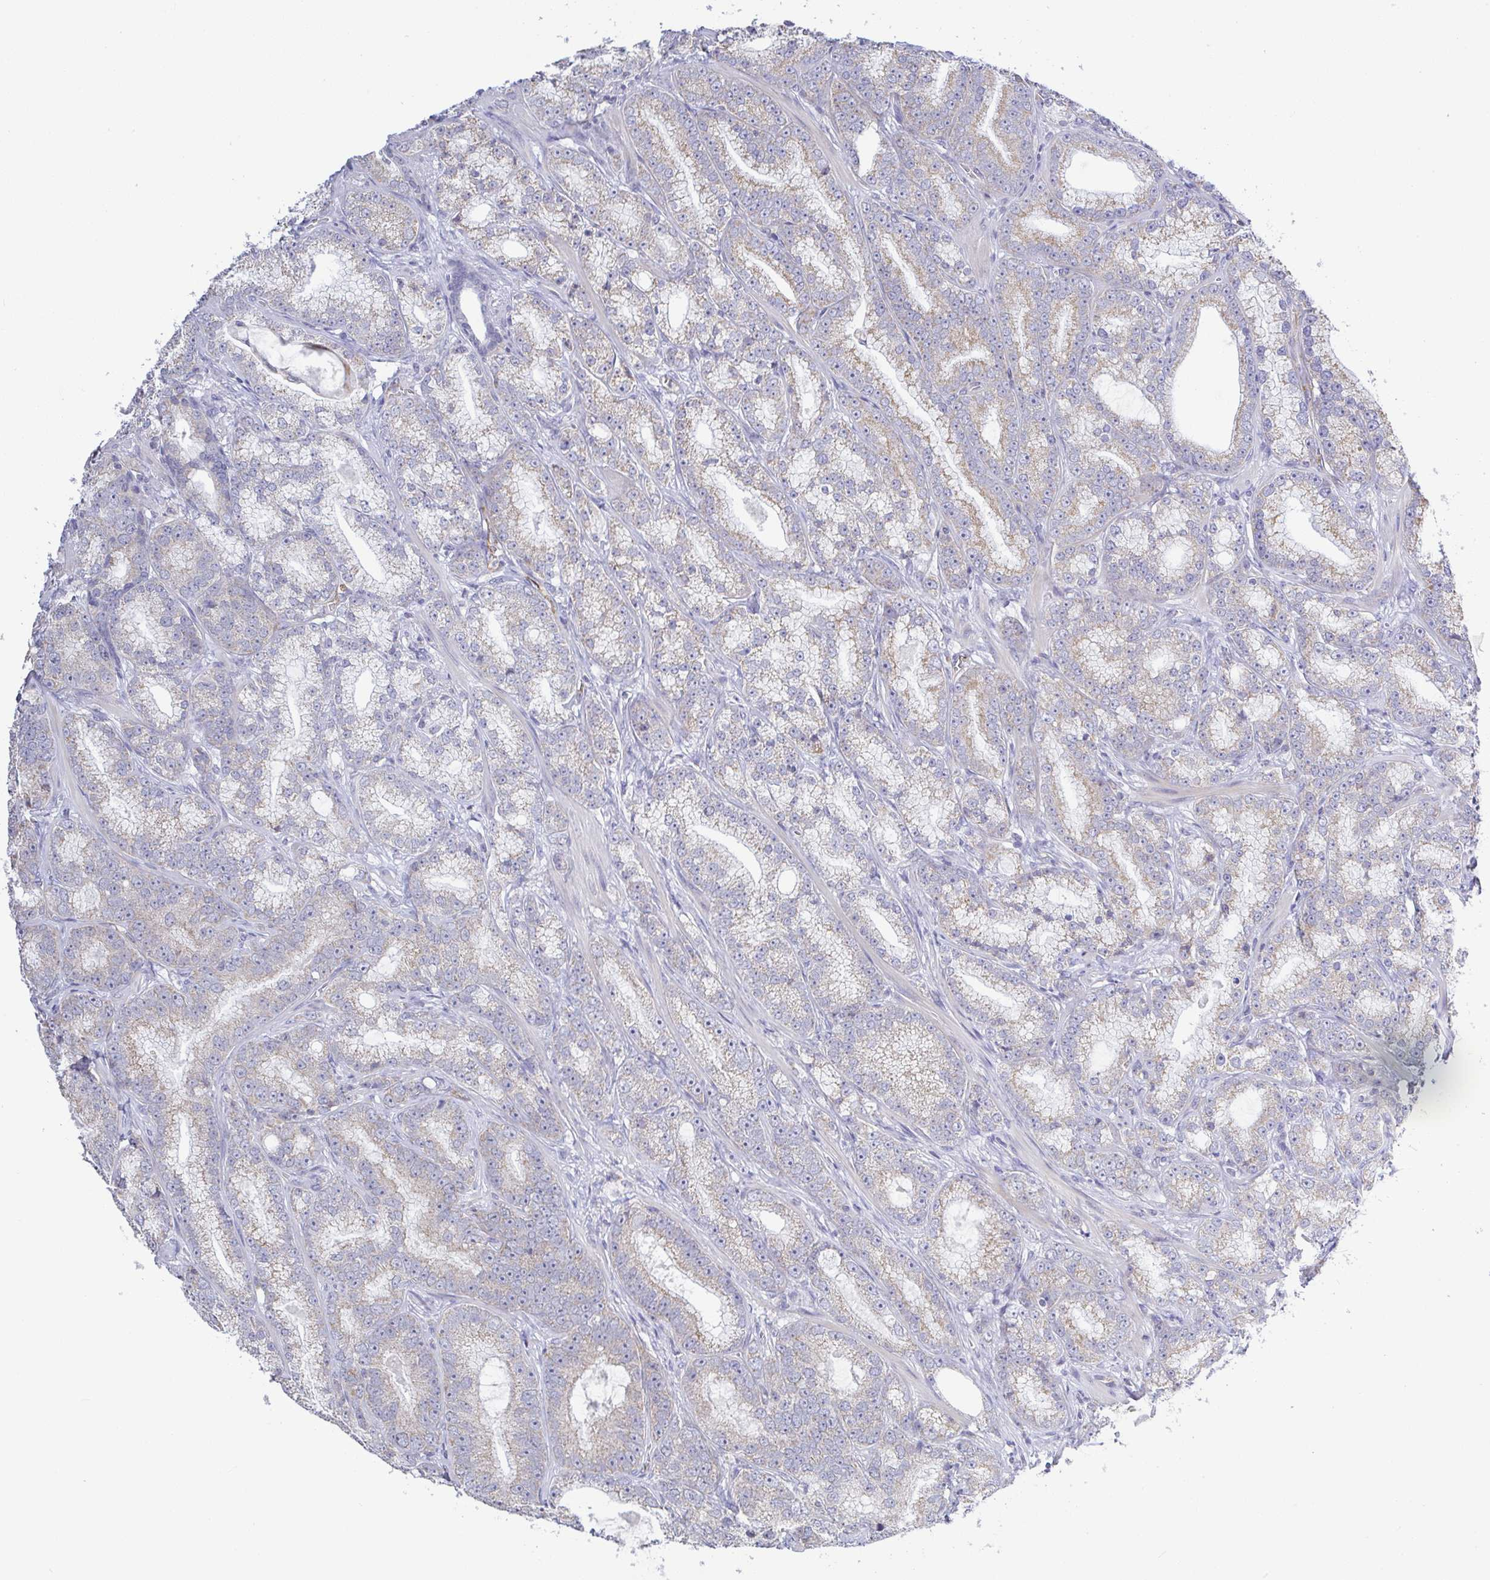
{"staining": {"intensity": "negative", "quantity": "none", "location": "none"}, "tissue": "prostate cancer", "cell_type": "Tumor cells", "image_type": "cancer", "snomed": [{"axis": "morphology", "description": "Adenocarcinoma, High grade"}, {"axis": "topography", "description": "Prostate"}], "caption": "High magnification brightfield microscopy of prostate cancer (adenocarcinoma (high-grade)) stained with DAB (3,3'-diaminobenzidine) (brown) and counterstained with hematoxylin (blue): tumor cells show no significant staining.", "gene": "PLCD4", "patient": {"sex": "male", "age": 65}}